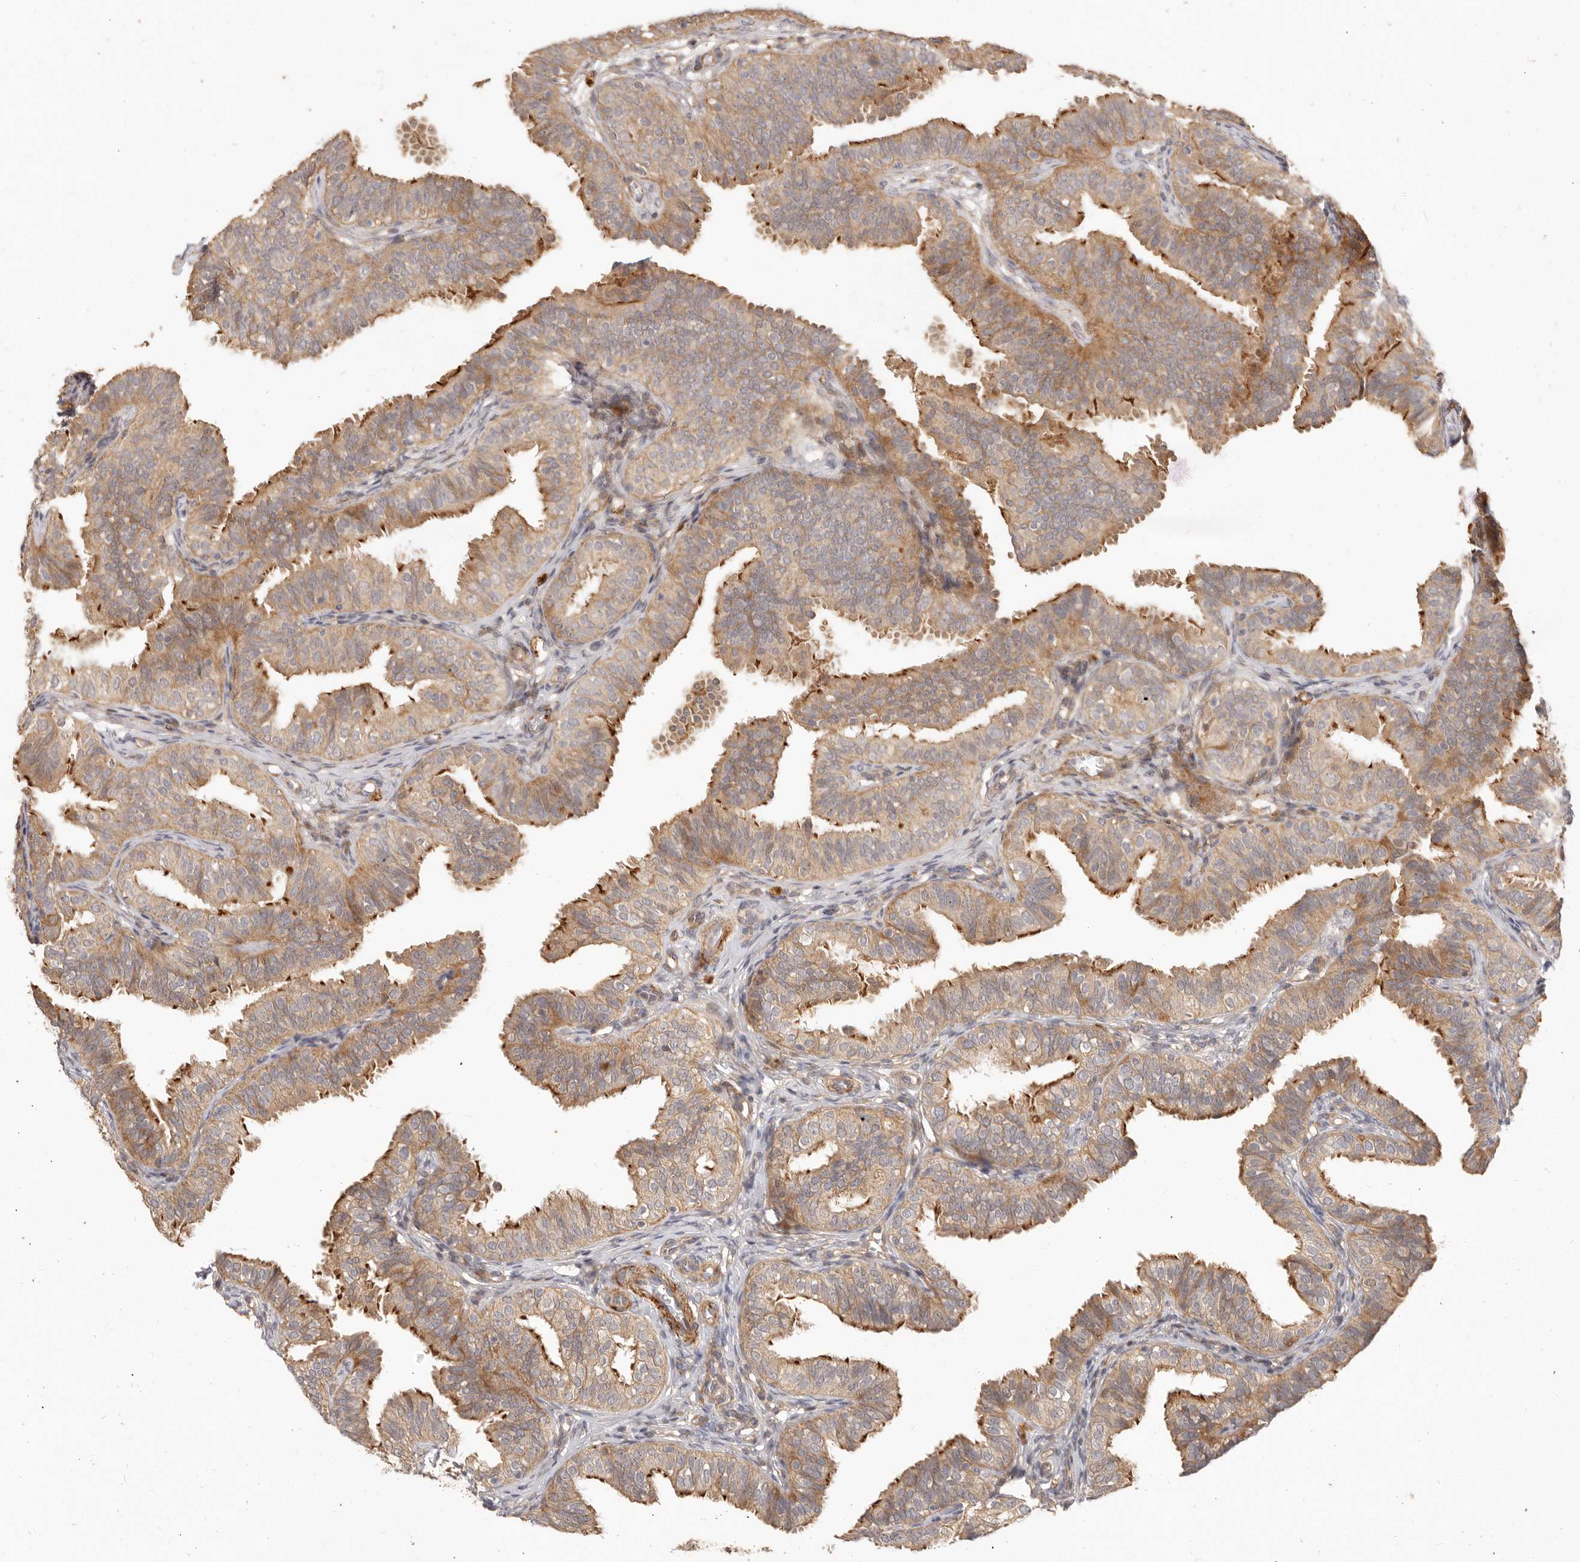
{"staining": {"intensity": "moderate", "quantity": ">75%", "location": "cytoplasmic/membranous"}, "tissue": "fallopian tube", "cell_type": "Glandular cells", "image_type": "normal", "snomed": [{"axis": "morphology", "description": "Normal tissue, NOS"}, {"axis": "topography", "description": "Fallopian tube"}], "caption": "Glandular cells show moderate cytoplasmic/membranous expression in about >75% of cells in unremarkable fallopian tube.", "gene": "VIPR1", "patient": {"sex": "female", "age": 35}}